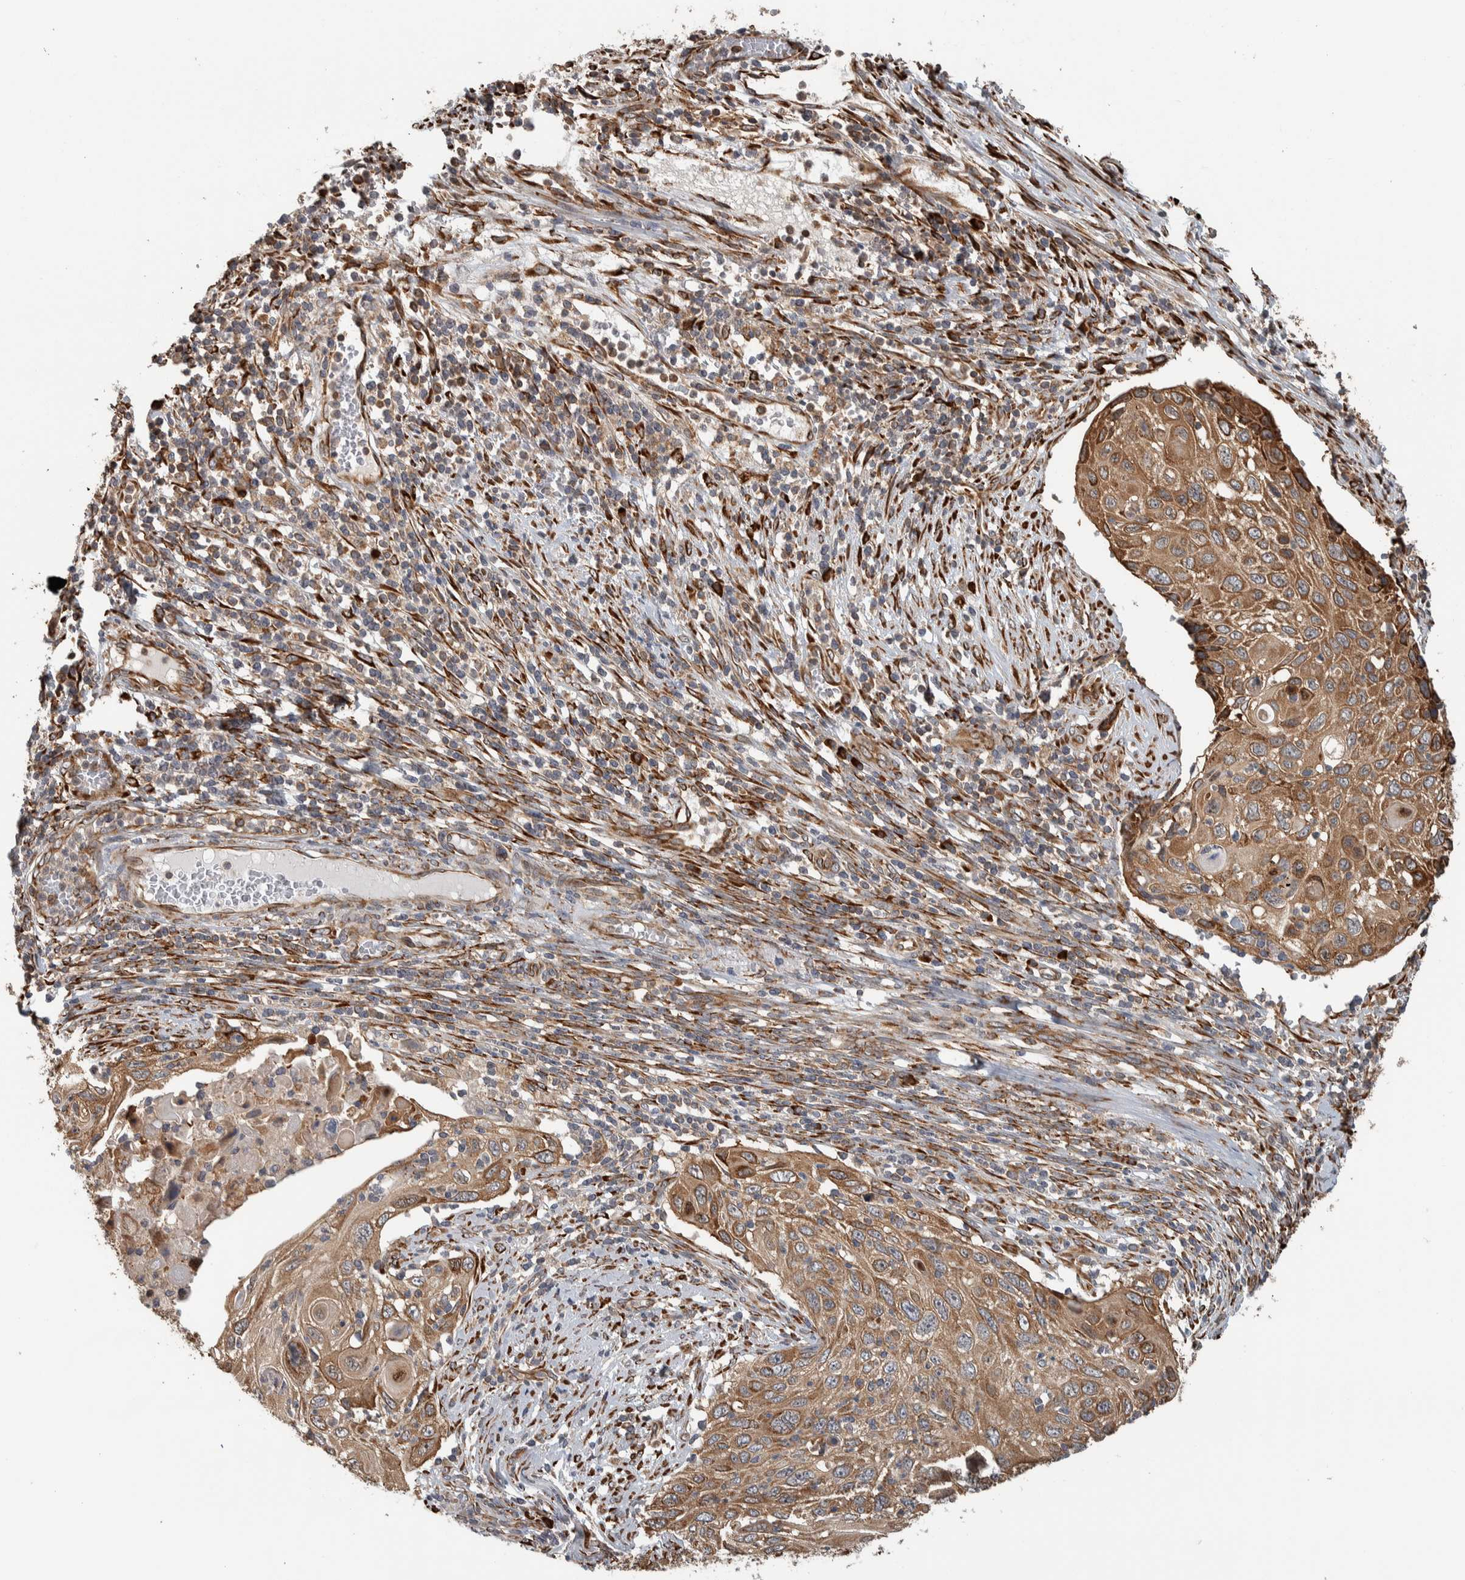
{"staining": {"intensity": "moderate", "quantity": ">75%", "location": "cytoplasmic/membranous"}, "tissue": "cervical cancer", "cell_type": "Tumor cells", "image_type": "cancer", "snomed": [{"axis": "morphology", "description": "Squamous cell carcinoma, NOS"}, {"axis": "topography", "description": "Cervix"}], "caption": "About >75% of tumor cells in human cervical cancer display moderate cytoplasmic/membranous protein staining as visualized by brown immunohistochemical staining.", "gene": "EIF3H", "patient": {"sex": "female", "age": 70}}